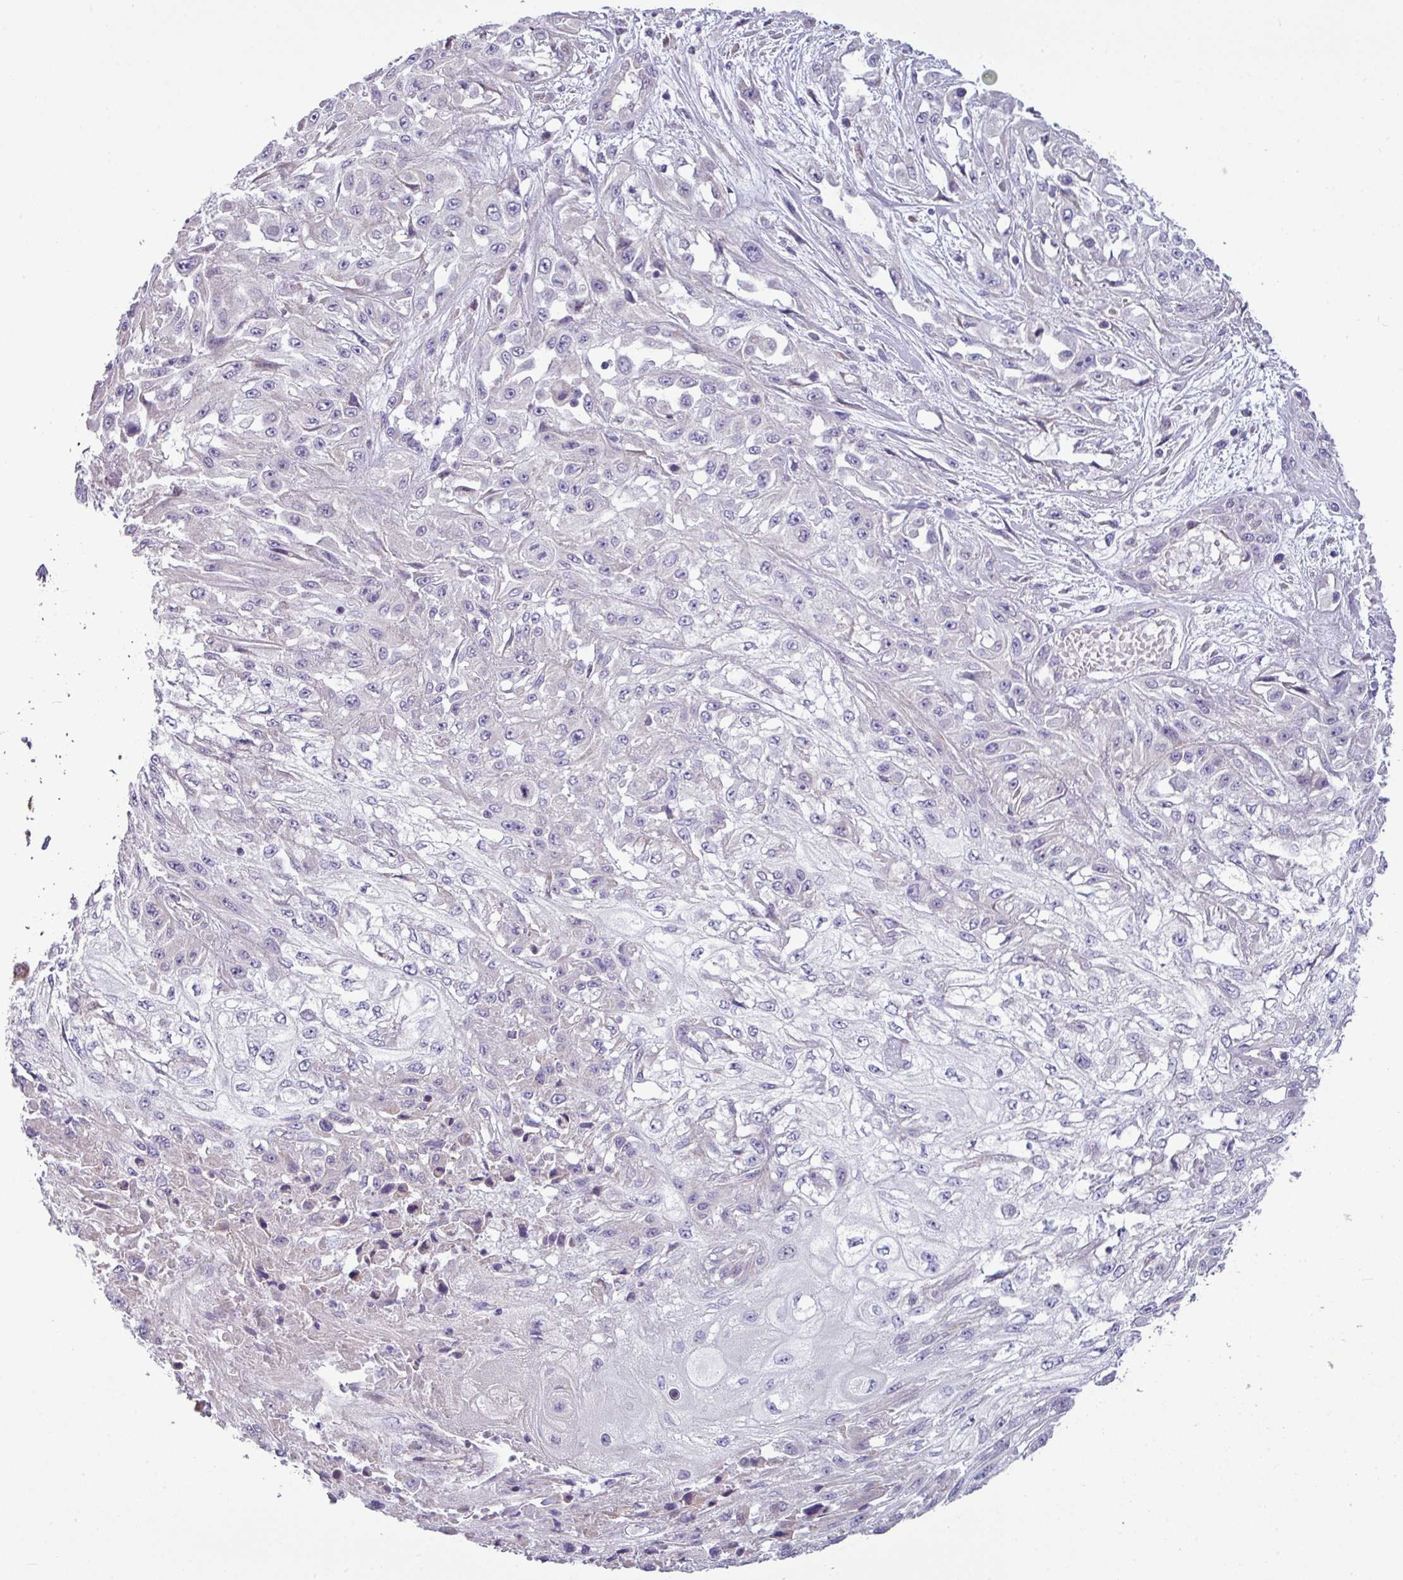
{"staining": {"intensity": "negative", "quantity": "none", "location": "none"}, "tissue": "skin cancer", "cell_type": "Tumor cells", "image_type": "cancer", "snomed": [{"axis": "morphology", "description": "Squamous cell carcinoma, NOS"}, {"axis": "morphology", "description": "Squamous cell carcinoma, metastatic, NOS"}, {"axis": "topography", "description": "Skin"}, {"axis": "topography", "description": "Lymph node"}], "caption": "IHC photomicrograph of neoplastic tissue: skin cancer (metastatic squamous cell carcinoma) stained with DAB (3,3'-diaminobenzidine) shows no significant protein staining in tumor cells.", "gene": "IRGC", "patient": {"sex": "male", "age": 75}}